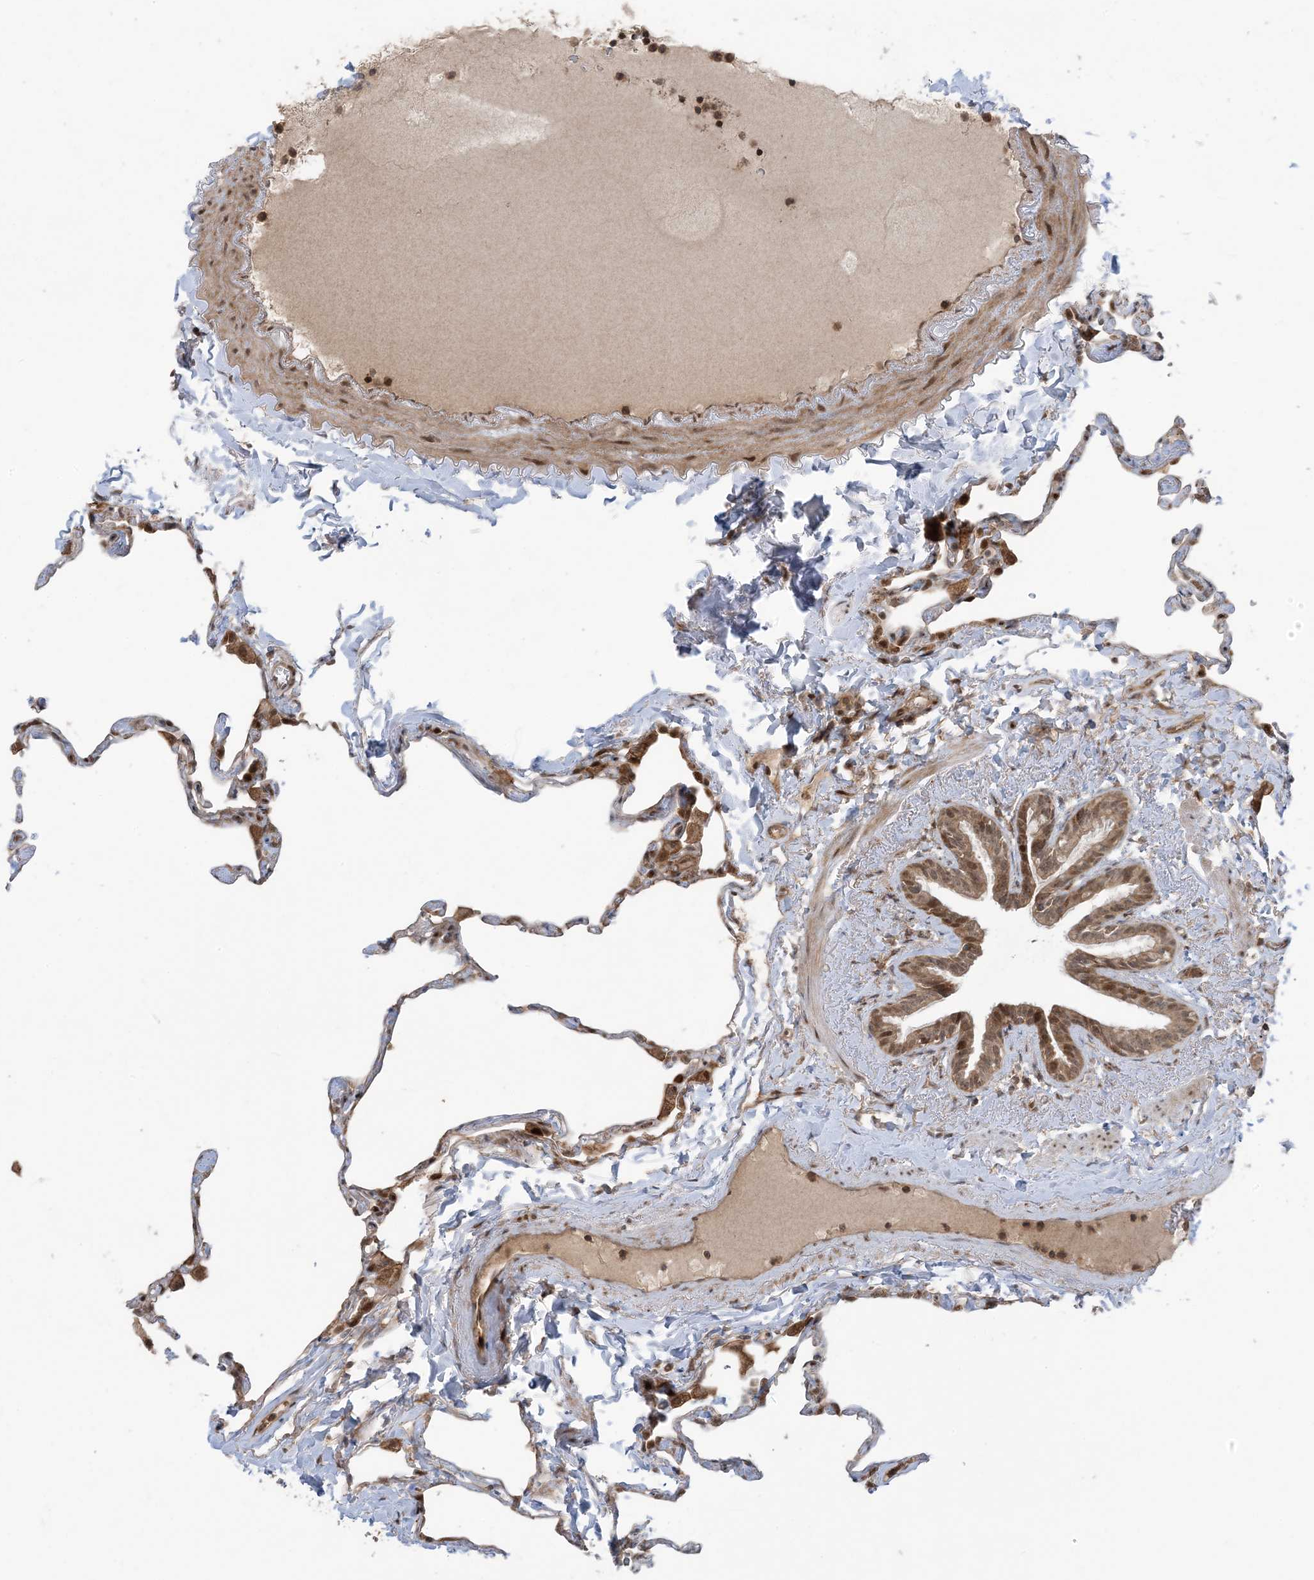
{"staining": {"intensity": "weak", "quantity": "25%-75%", "location": "cytoplasmic/membranous,nuclear"}, "tissue": "lung", "cell_type": "Alveolar cells", "image_type": "normal", "snomed": [{"axis": "morphology", "description": "Normal tissue, NOS"}, {"axis": "topography", "description": "Lung"}], "caption": "A photomicrograph showing weak cytoplasmic/membranous,nuclear positivity in about 25%-75% of alveolar cells in unremarkable lung, as visualized by brown immunohistochemical staining.", "gene": "PHLDB2", "patient": {"sex": "male", "age": 65}}